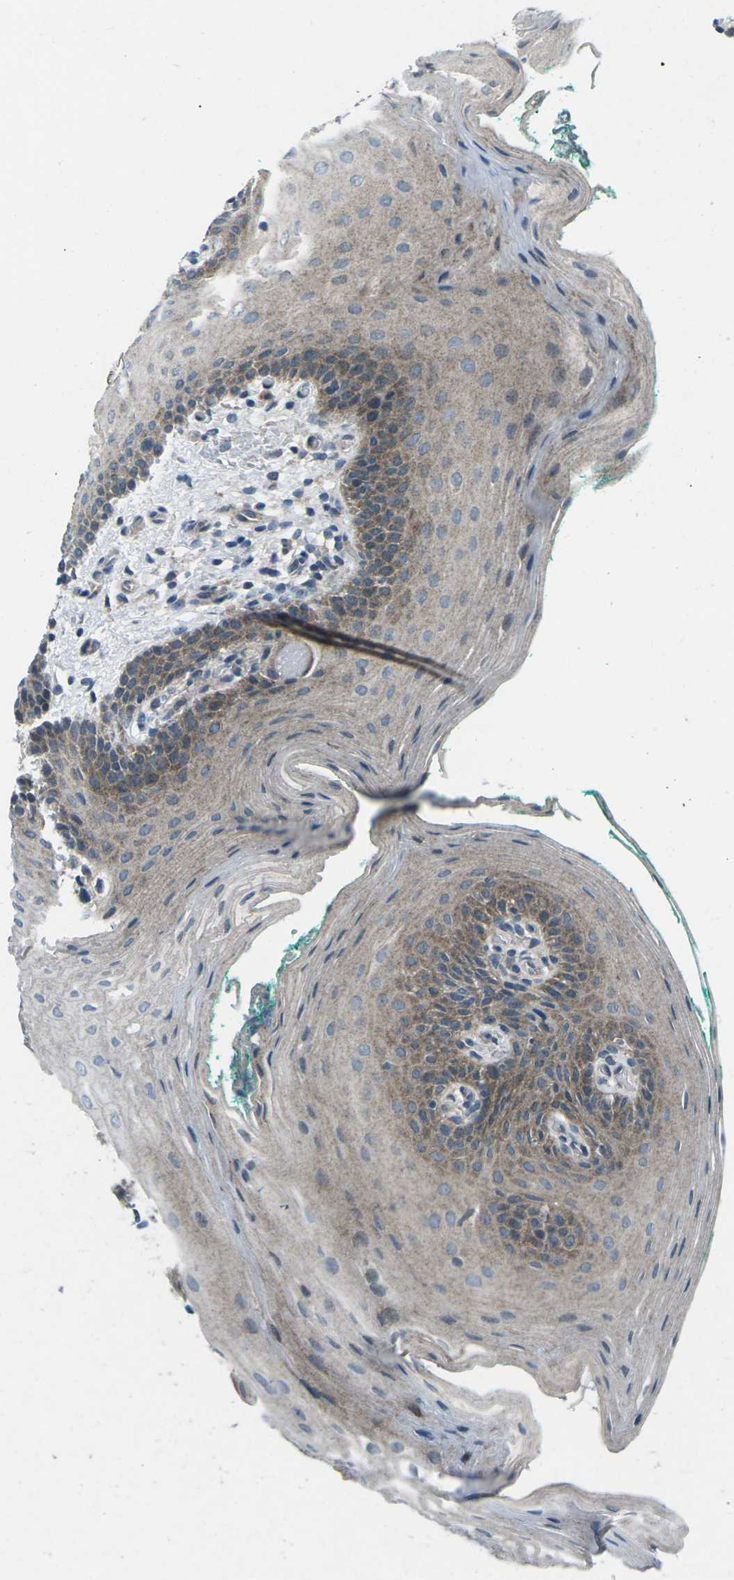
{"staining": {"intensity": "moderate", "quantity": ">75%", "location": "cytoplasmic/membranous"}, "tissue": "oral mucosa", "cell_type": "Squamous epithelial cells", "image_type": "normal", "snomed": [{"axis": "morphology", "description": "Normal tissue, NOS"}, {"axis": "topography", "description": "Oral tissue"}], "caption": "Human oral mucosa stained with a brown dye reveals moderate cytoplasmic/membranous positive staining in about >75% of squamous epithelial cells.", "gene": "CDK16", "patient": {"sex": "male", "age": 58}}